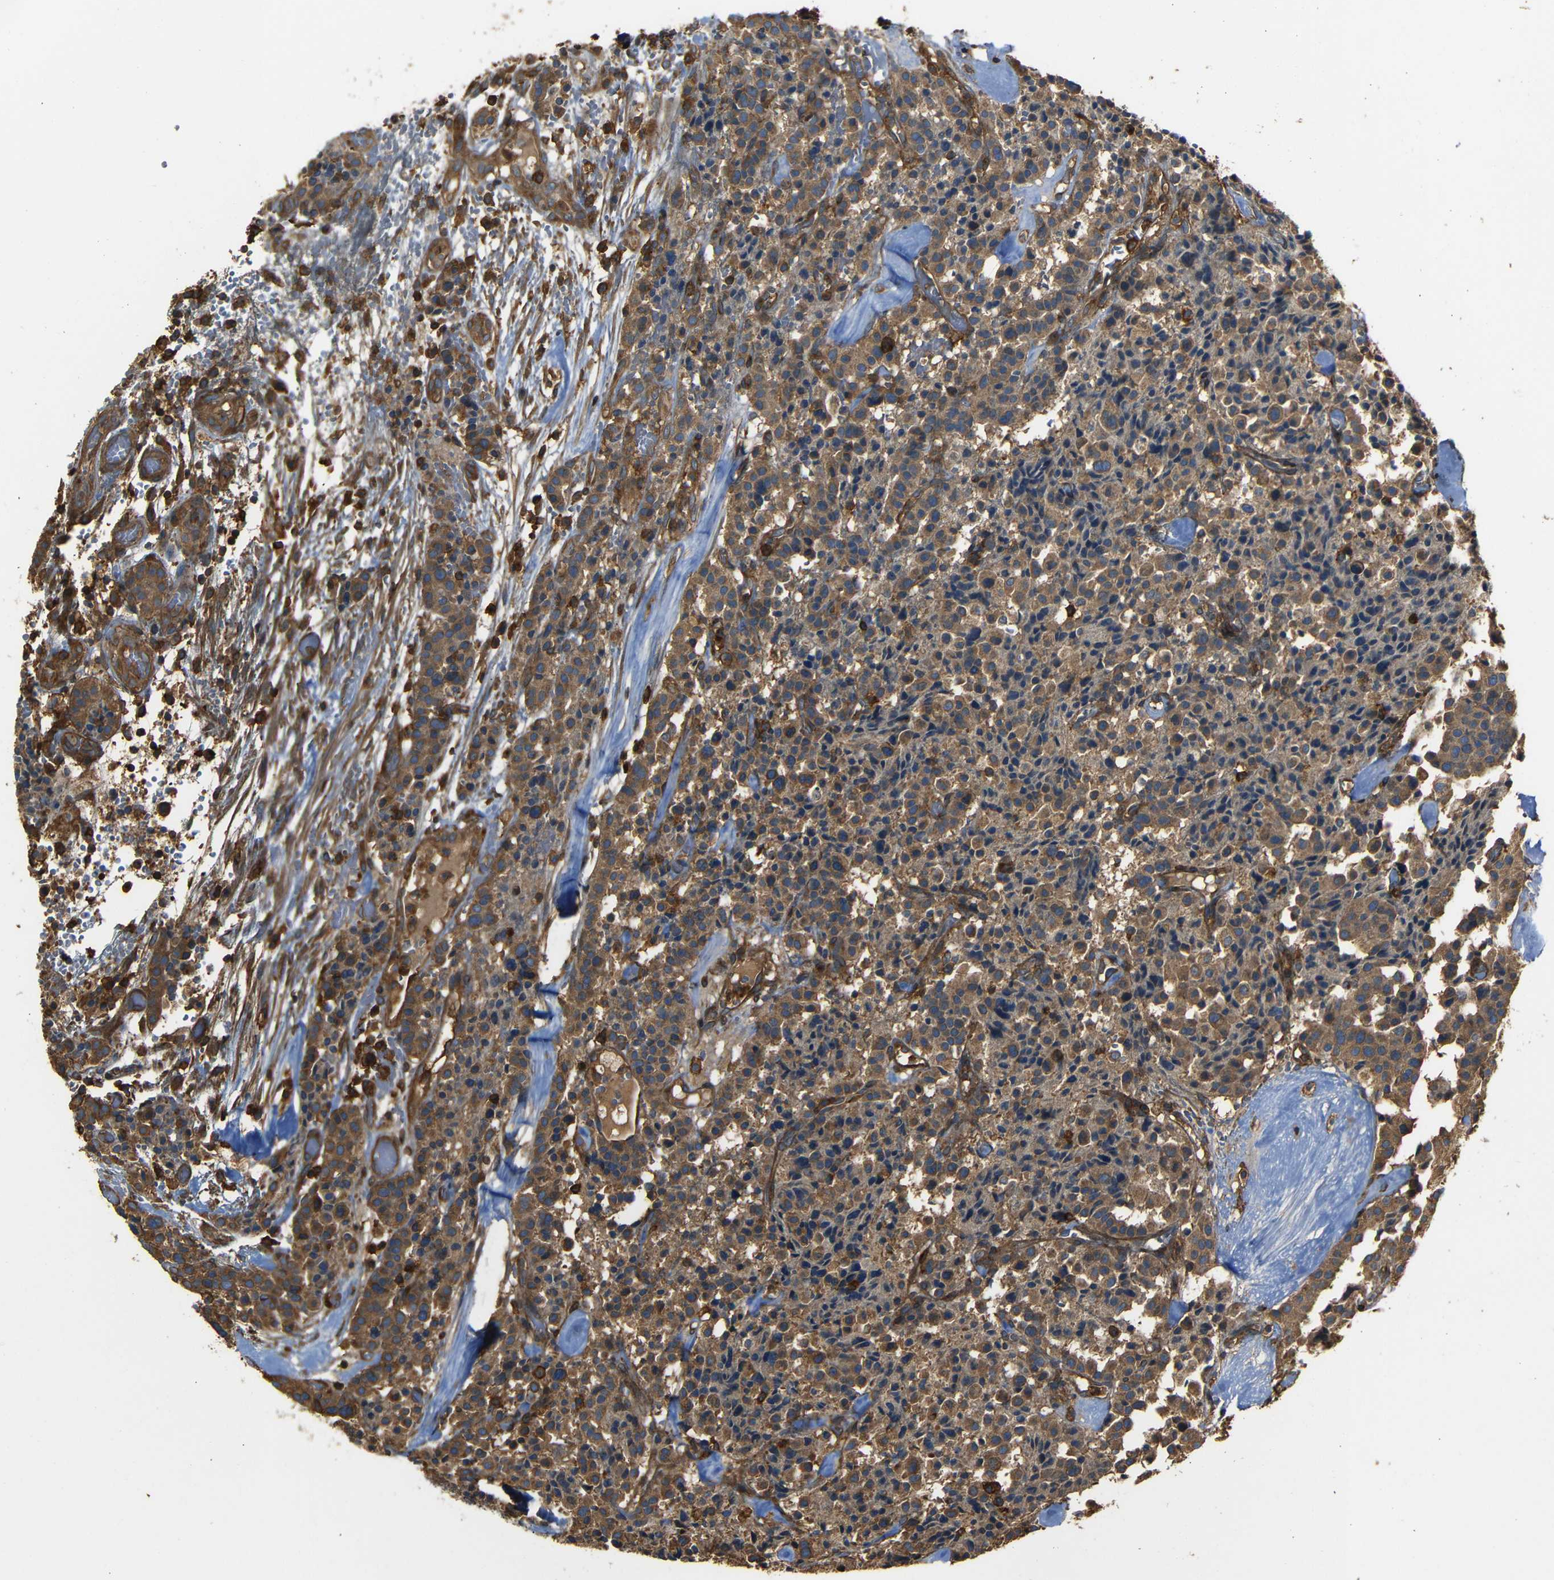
{"staining": {"intensity": "moderate", "quantity": ">75%", "location": "cytoplasmic/membranous"}, "tissue": "carcinoid", "cell_type": "Tumor cells", "image_type": "cancer", "snomed": [{"axis": "morphology", "description": "Carcinoid, malignant, NOS"}, {"axis": "topography", "description": "Lung"}], "caption": "There is medium levels of moderate cytoplasmic/membranous staining in tumor cells of malignant carcinoid, as demonstrated by immunohistochemical staining (brown color).", "gene": "ADGRE5", "patient": {"sex": "male", "age": 30}}